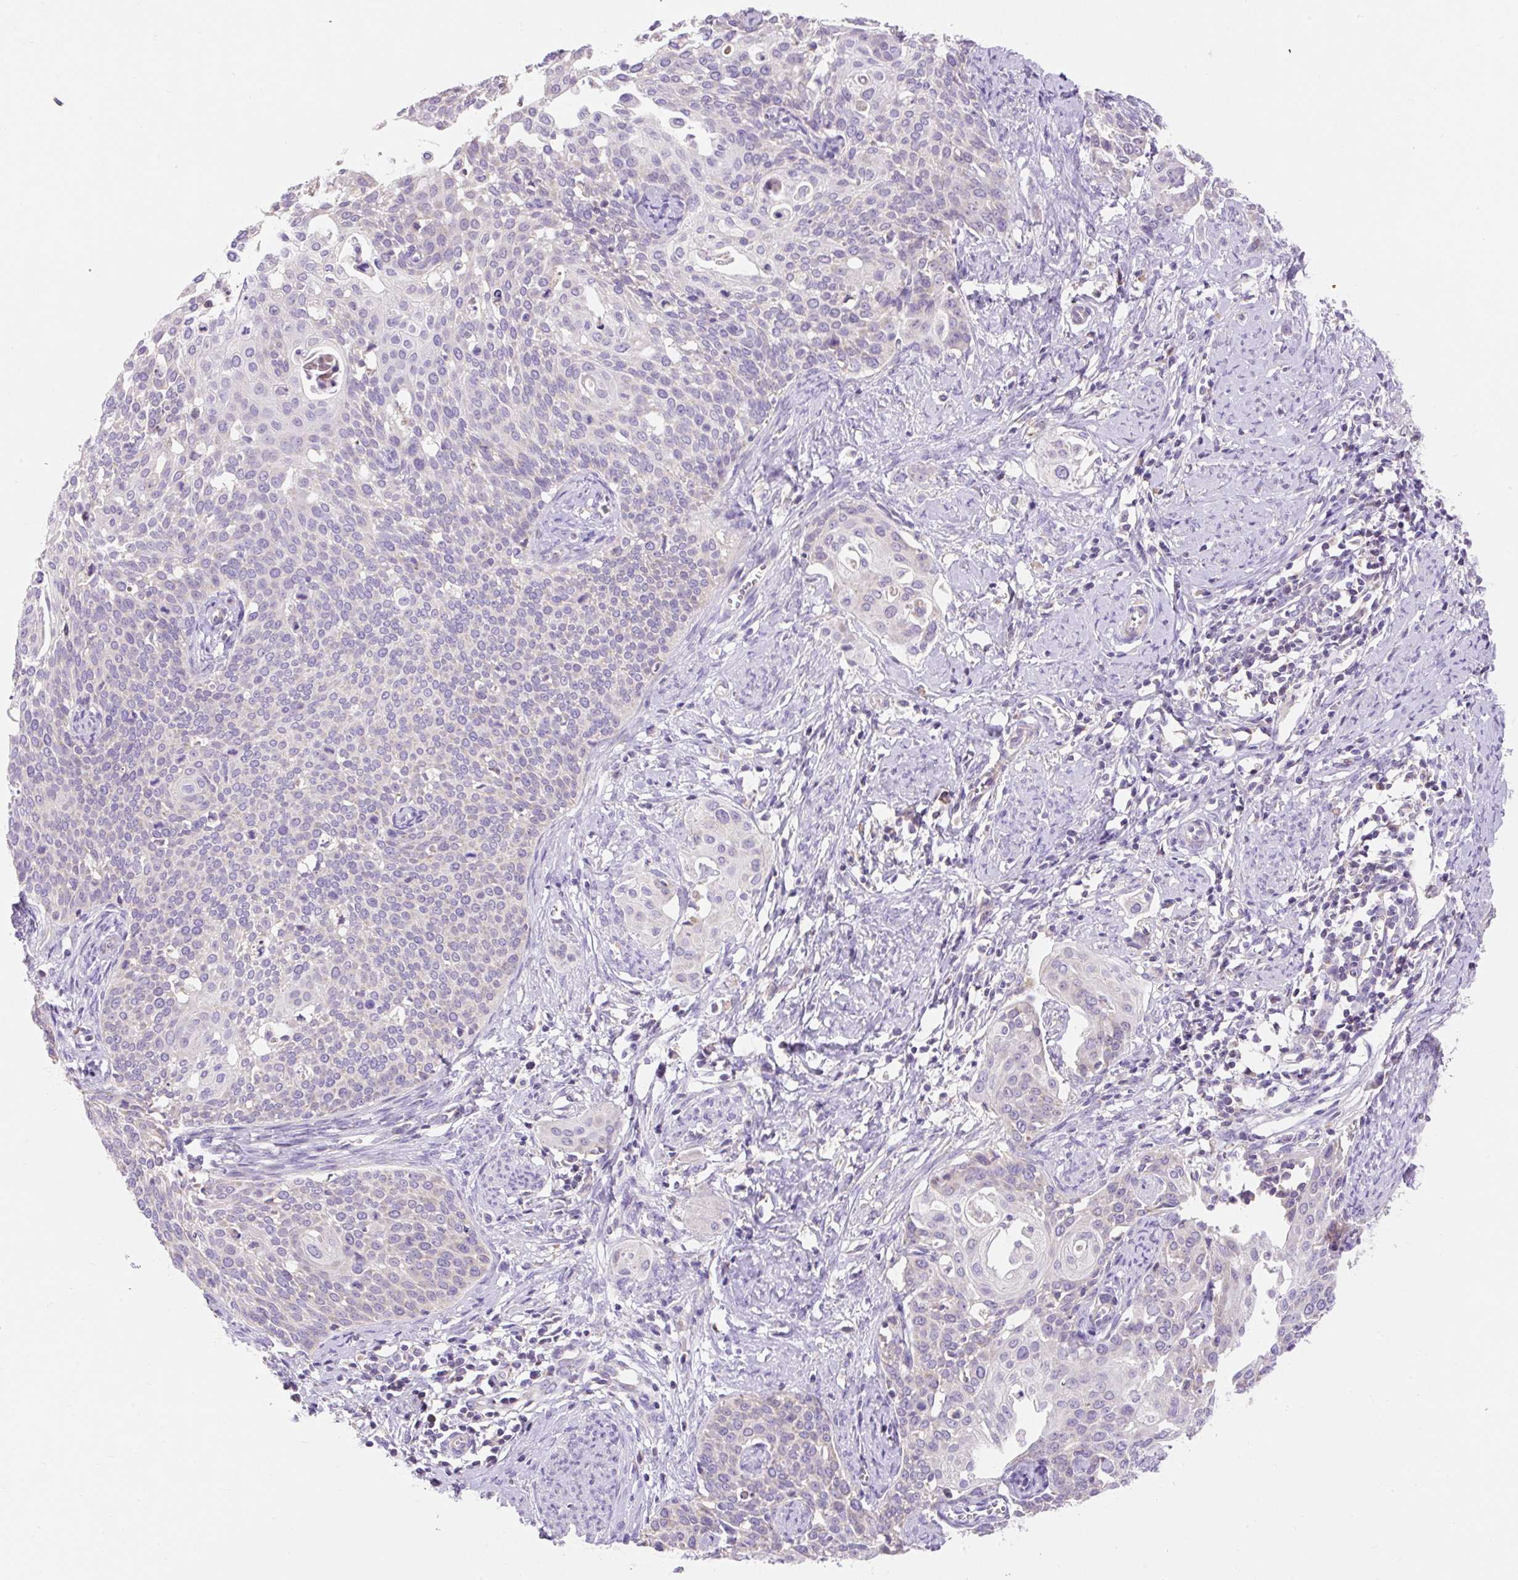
{"staining": {"intensity": "negative", "quantity": "none", "location": "none"}, "tissue": "cervical cancer", "cell_type": "Tumor cells", "image_type": "cancer", "snomed": [{"axis": "morphology", "description": "Squamous cell carcinoma, NOS"}, {"axis": "topography", "description": "Cervix"}], "caption": "Squamous cell carcinoma (cervical) stained for a protein using immunohistochemistry demonstrates no positivity tumor cells.", "gene": "PMAIP1", "patient": {"sex": "female", "age": 44}}